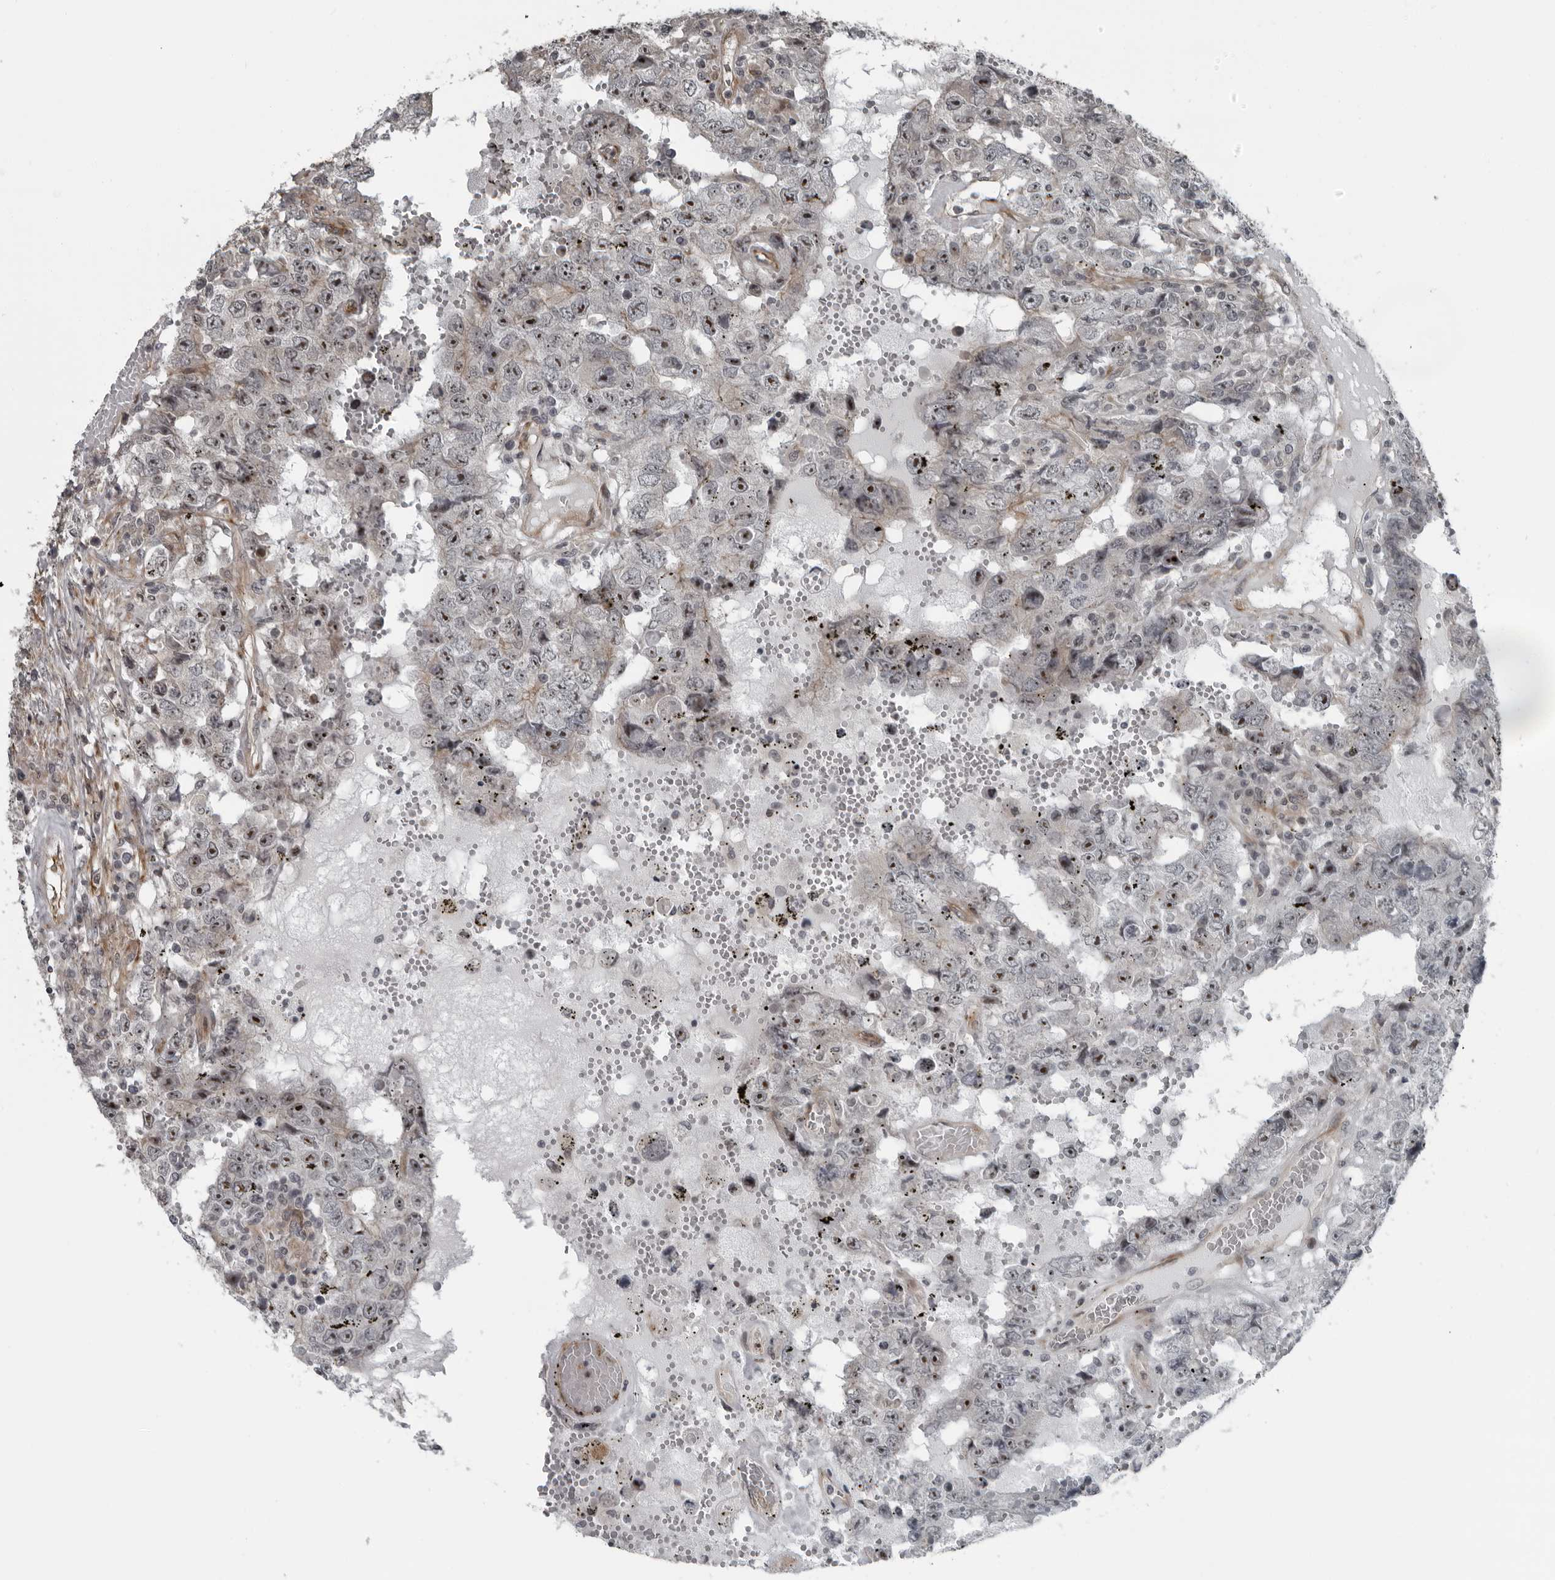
{"staining": {"intensity": "moderate", "quantity": ">75%", "location": "nuclear"}, "tissue": "testis cancer", "cell_type": "Tumor cells", "image_type": "cancer", "snomed": [{"axis": "morphology", "description": "Carcinoma, Embryonal, NOS"}, {"axis": "topography", "description": "Testis"}], "caption": "Brown immunohistochemical staining in human embryonal carcinoma (testis) exhibits moderate nuclear expression in about >75% of tumor cells. The staining was performed using DAB (3,3'-diaminobenzidine) to visualize the protein expression in brown, while the nuclei were stained in blue with hematoxylin (Magnification: 20x).", "gene": "FAM102B", "patient": {"sex": "male", "age": 26}}